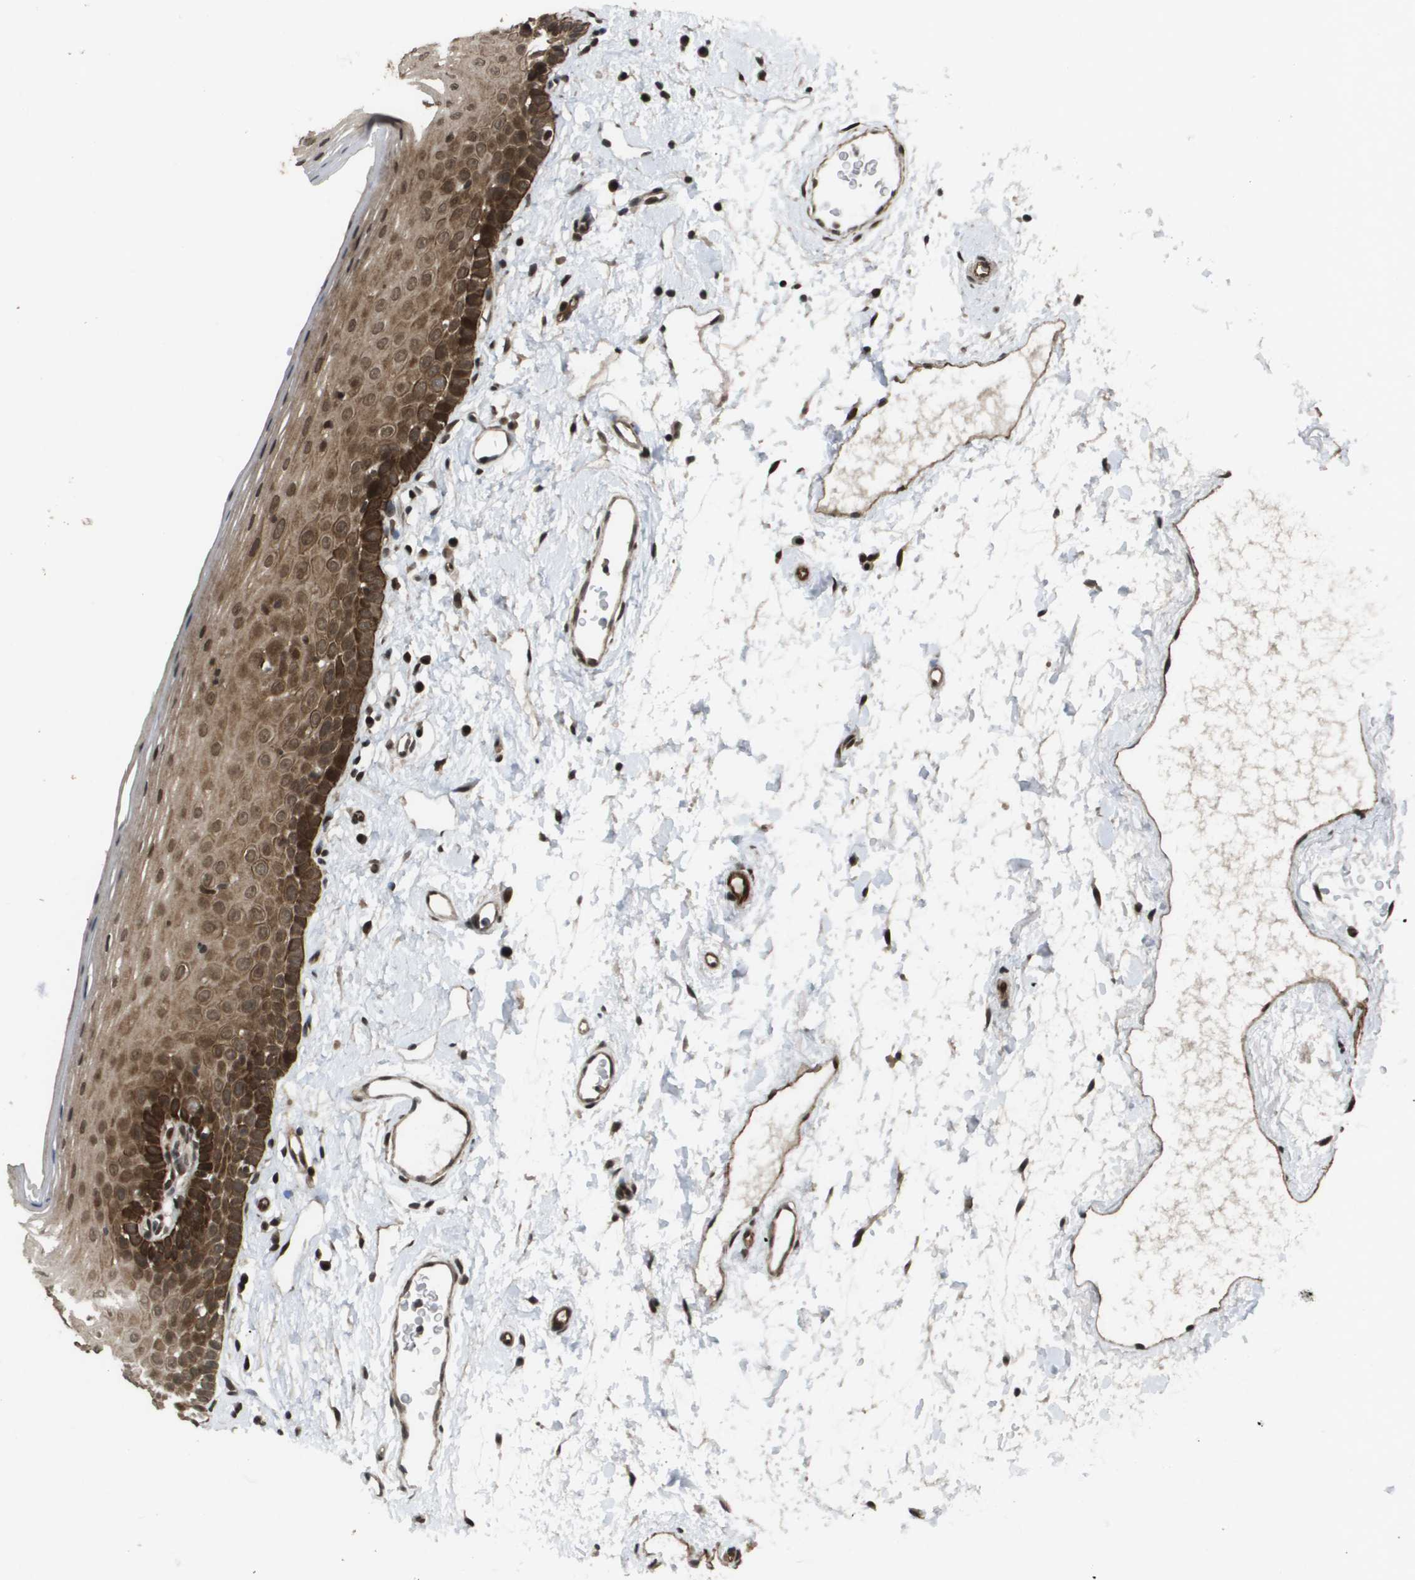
{"staining": {"intensity": "strong", "quantity": ">75%", "location": "cytoplasmic/membranous,nuclear"}, "tissue": "oral mucosa", "cell_type": "Squamous epithelial cells", "image_type": "normal", "snomed": [{"axis": "morphology", "description": "Normal tissue, NOS"}, {"axis": "topography", "description": "Oral tissue"}], "caption": "Immunohistochemistry image of normal human oral mucosa stained for a protein (brown), which shows high levels of strong cytoplasmic/membranous,nuclear positivity in approximately >75% of squamous epithelial cells.", "gene": "KAT5", "patient": {"sex": "male", "age": 66}}